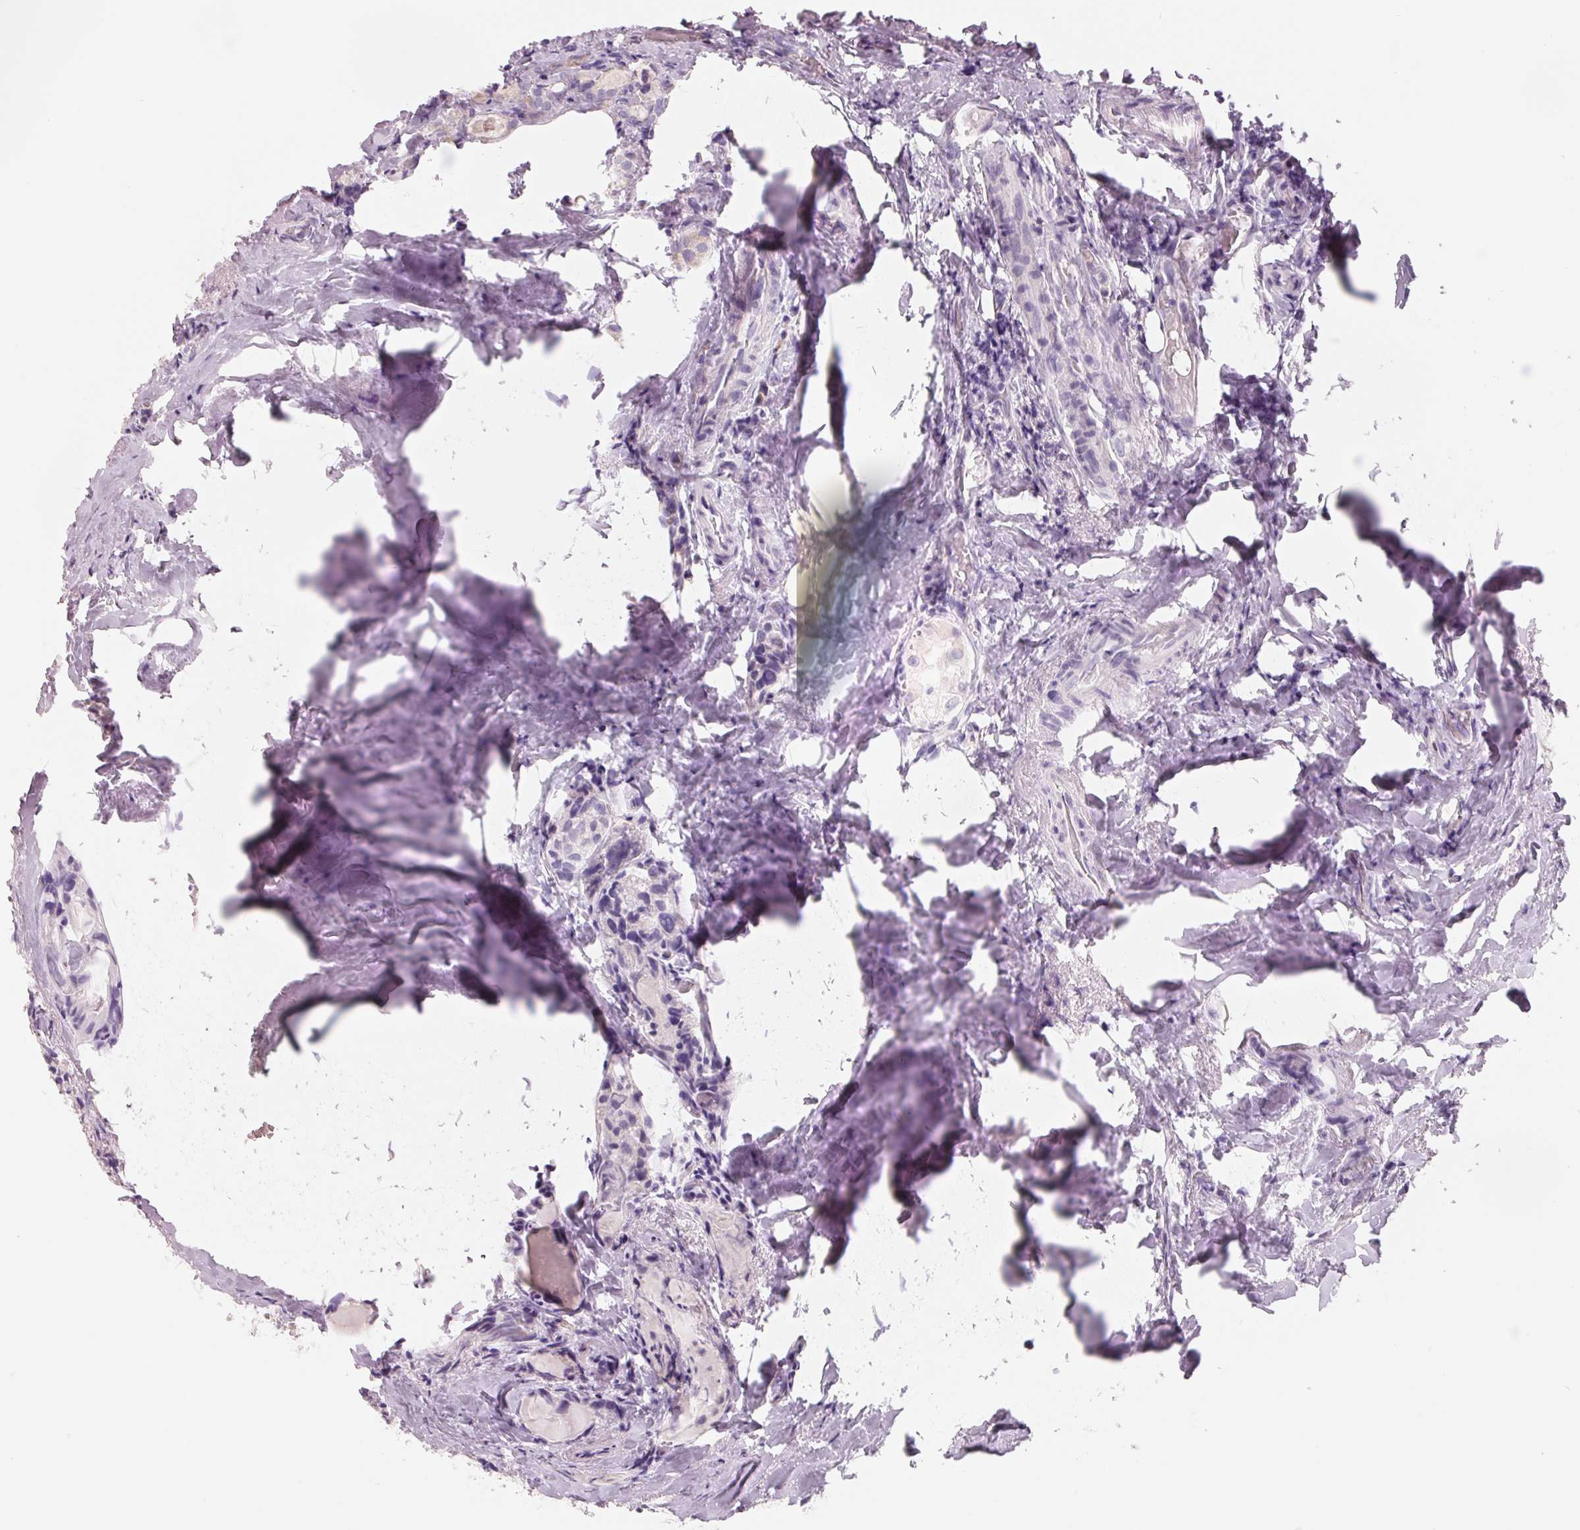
{"staining": {"intensity": "negative", "quantity": "none", "location": "none"}, "tissue": "thyroid cancer", "cell_type": "Tumor cells", "image_type": "cancer", "snomed": [{"axis": "morphology", "description": "Papillary adenocarcinoma, NOS"}, {"axis": "topography", "description": "Thyroid gland"}], "caption": "IHC micrograph of neoplastic tissue: thyroid cancer stained with DAB exhibits no significant protein staining in tumor cells. Nuclei are stained in blue.", "gene": "FTCD", "patient": {"sex": "female", "age": 75}}